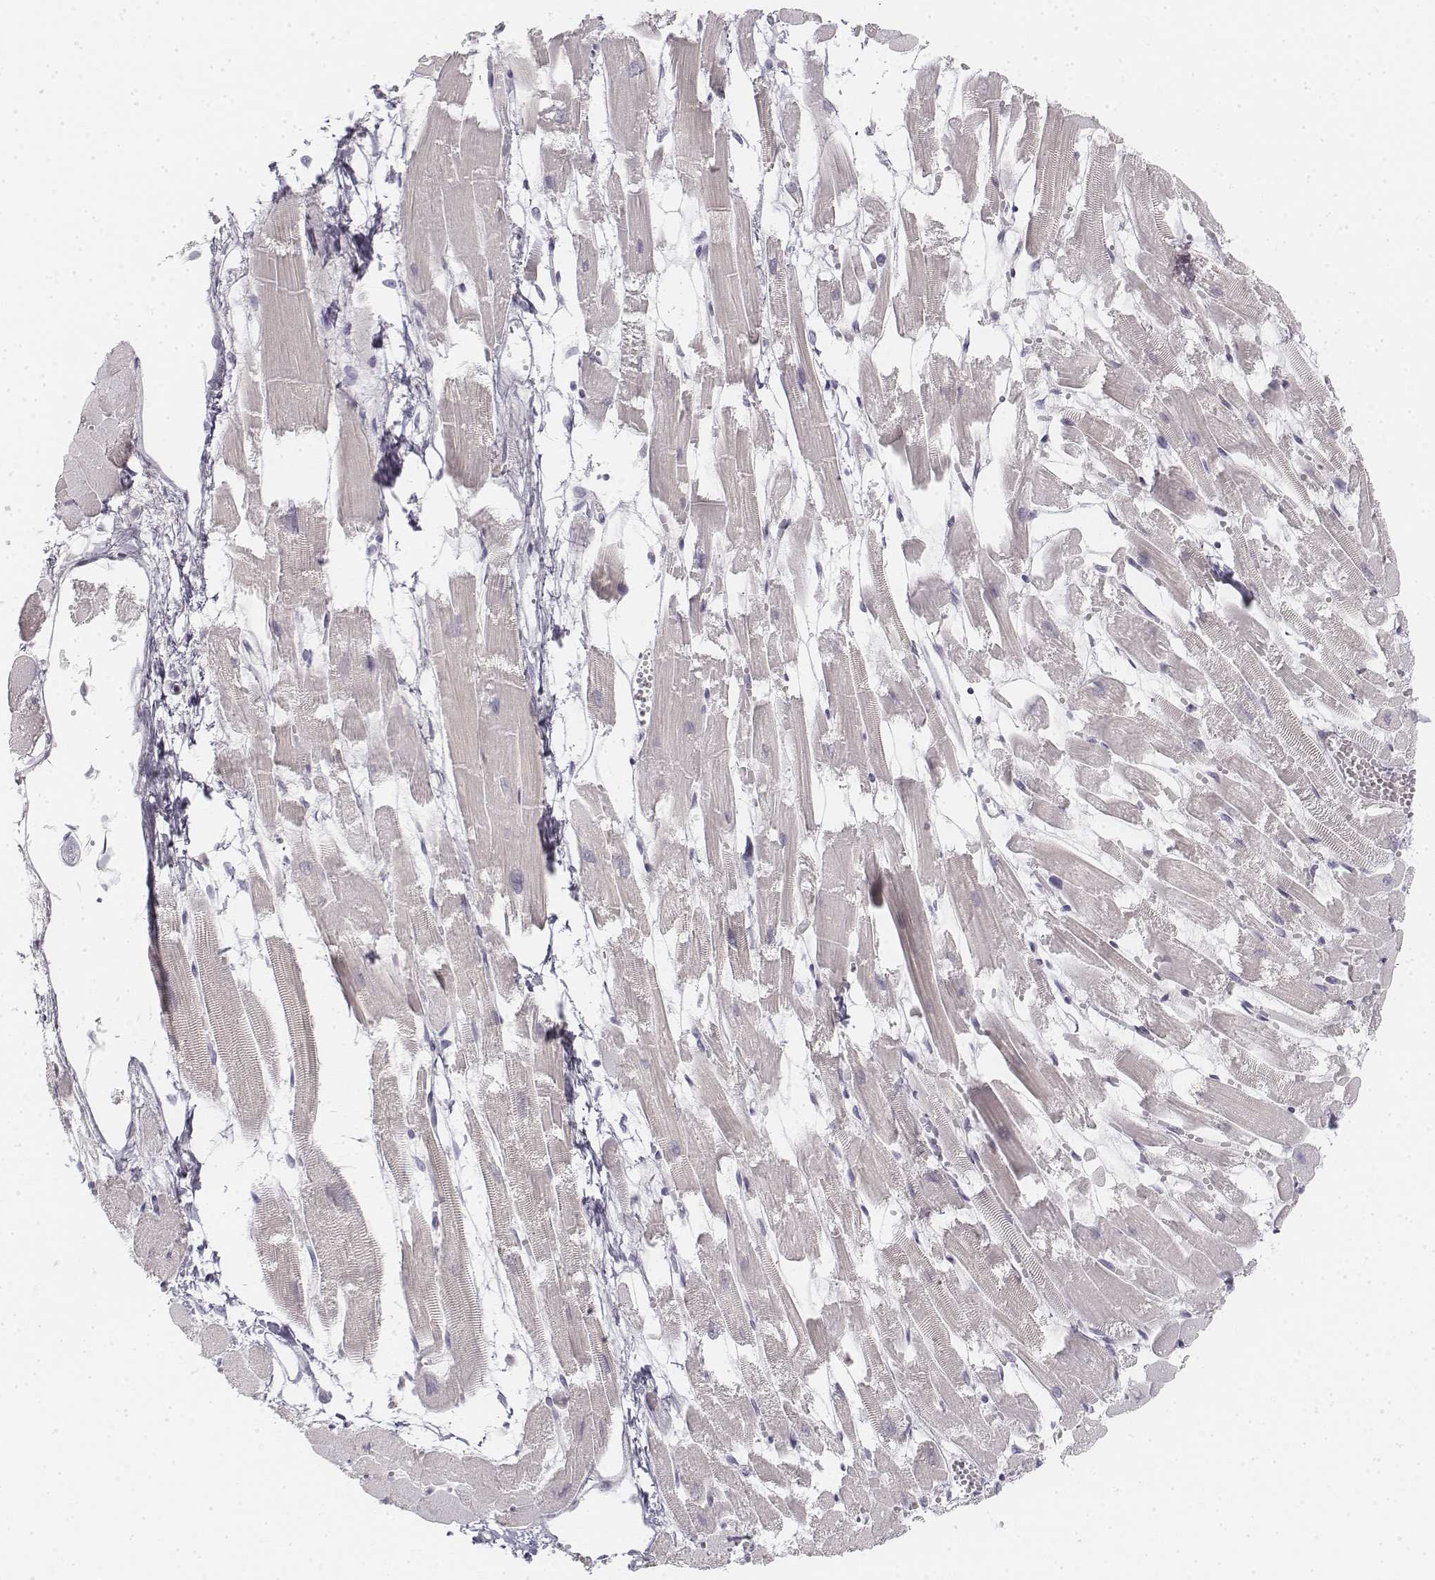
{"staining": {"intensity": "negative", "quantity": "none", "location": "none"}, "tissue": "heart muscle", "cell_type": "Cardiomyocytes", "image_type": "normal", "snomed": [{"axis": "morphology", "description": "Normal tissue, NOS"}, {"axis": "topography", "description": "Heart"}], "caption": "Immunohistochemical staining of normal human heart muscle displays no significant expression in cardiomyocytes.", "gene": "KRT25", "patient": {"sex": "female", "age": 52}}